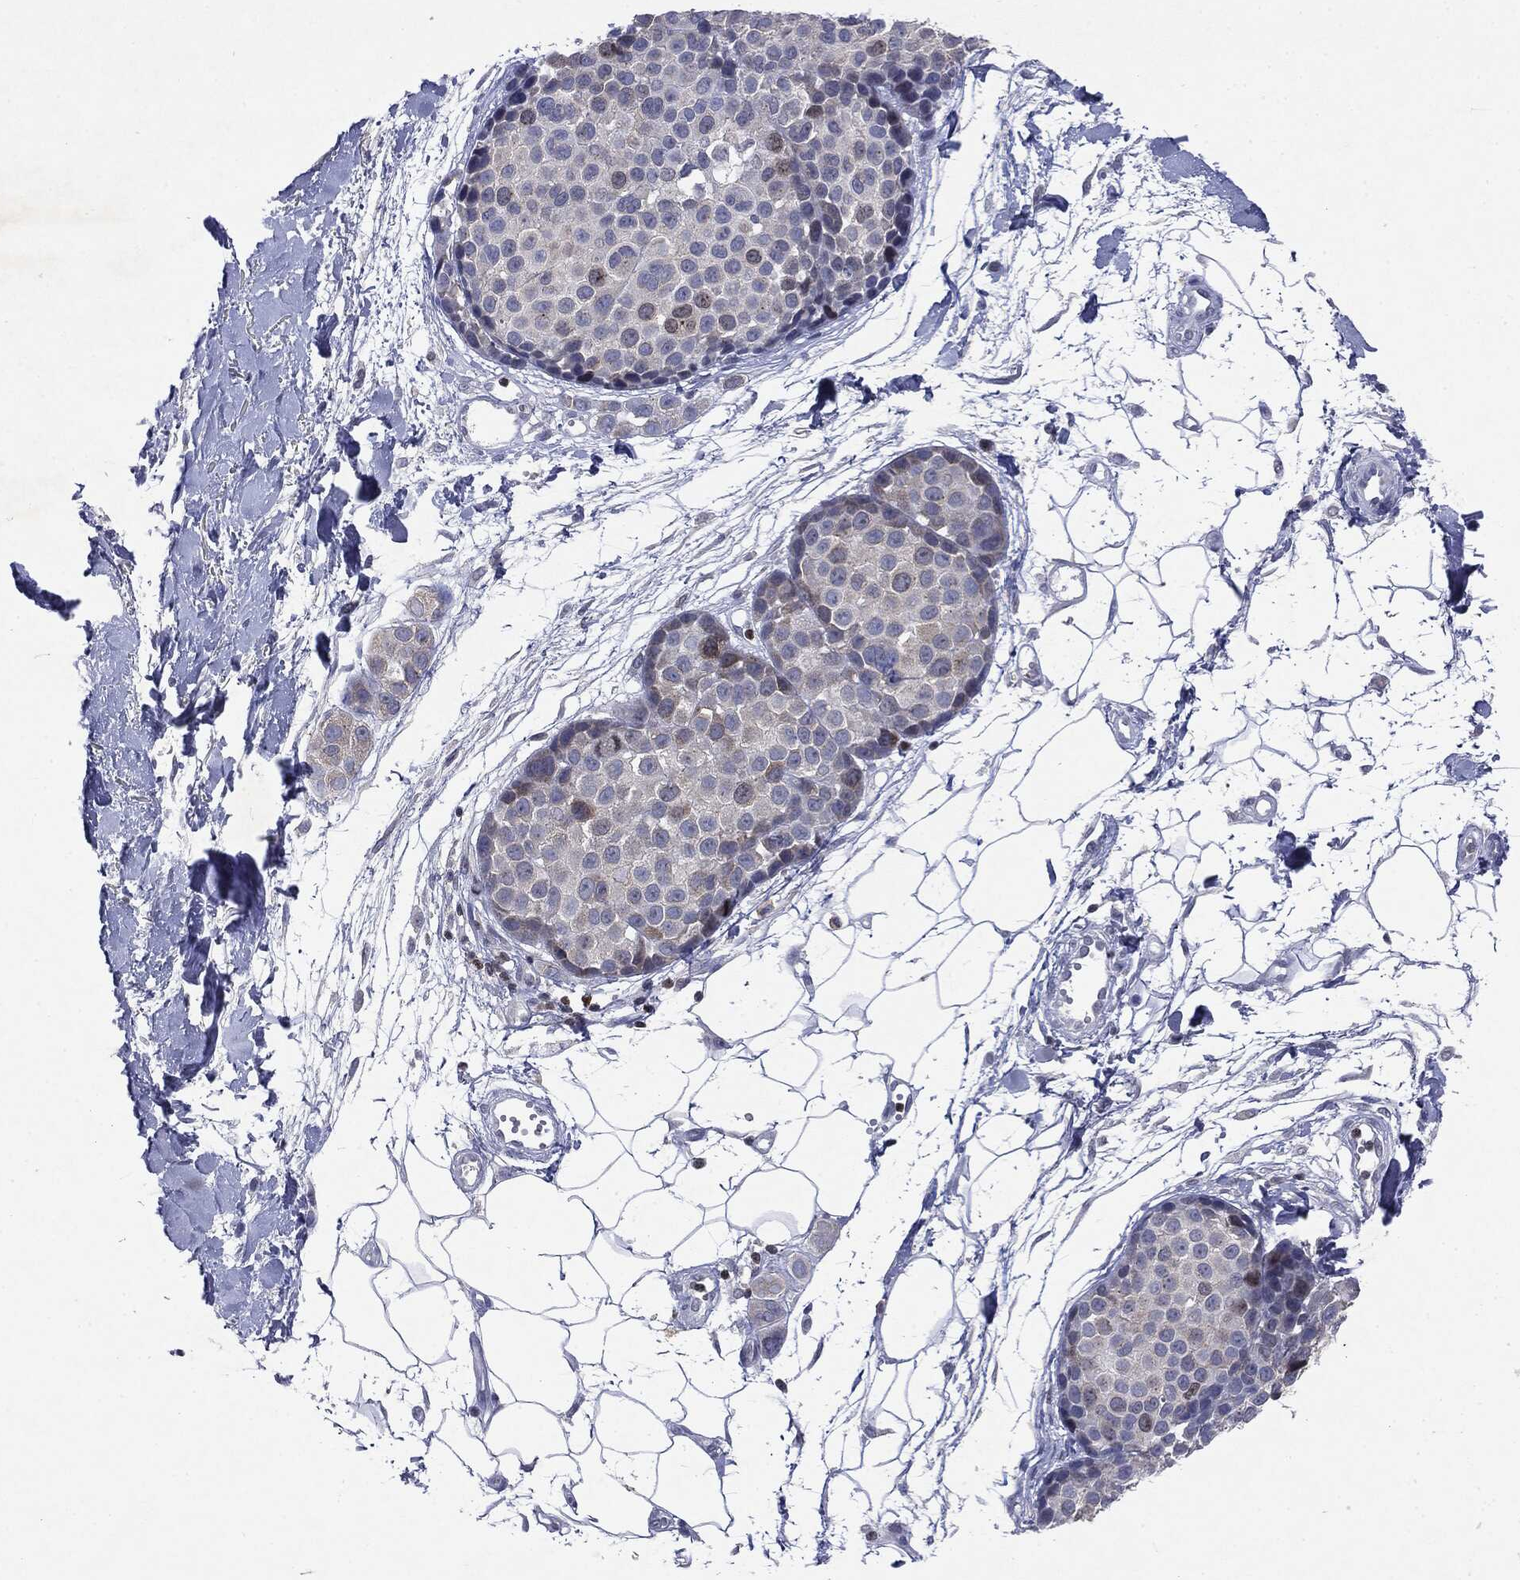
{"staining": {"intensity": "negative", "quantity": "none", "location": "none"}, "tissue": "melanoma", "cell_type": "Tumor cells", "image_type": "cancer", "snomed": [{"axis": "morphology", "description": "Malignant melanoma, NOS"}, {"axis": "topography", "description": "Skin"}], "caption": "Melanoma was stained to show a protein in brown. There is no significant staining in tumor cells. (DAB (3,3'-diaminobenzidine) IHC visualized using brightfield microscopy, high magnification).", "gene": "KIF2C", "patient": {"sex": "female", "age": 86}}